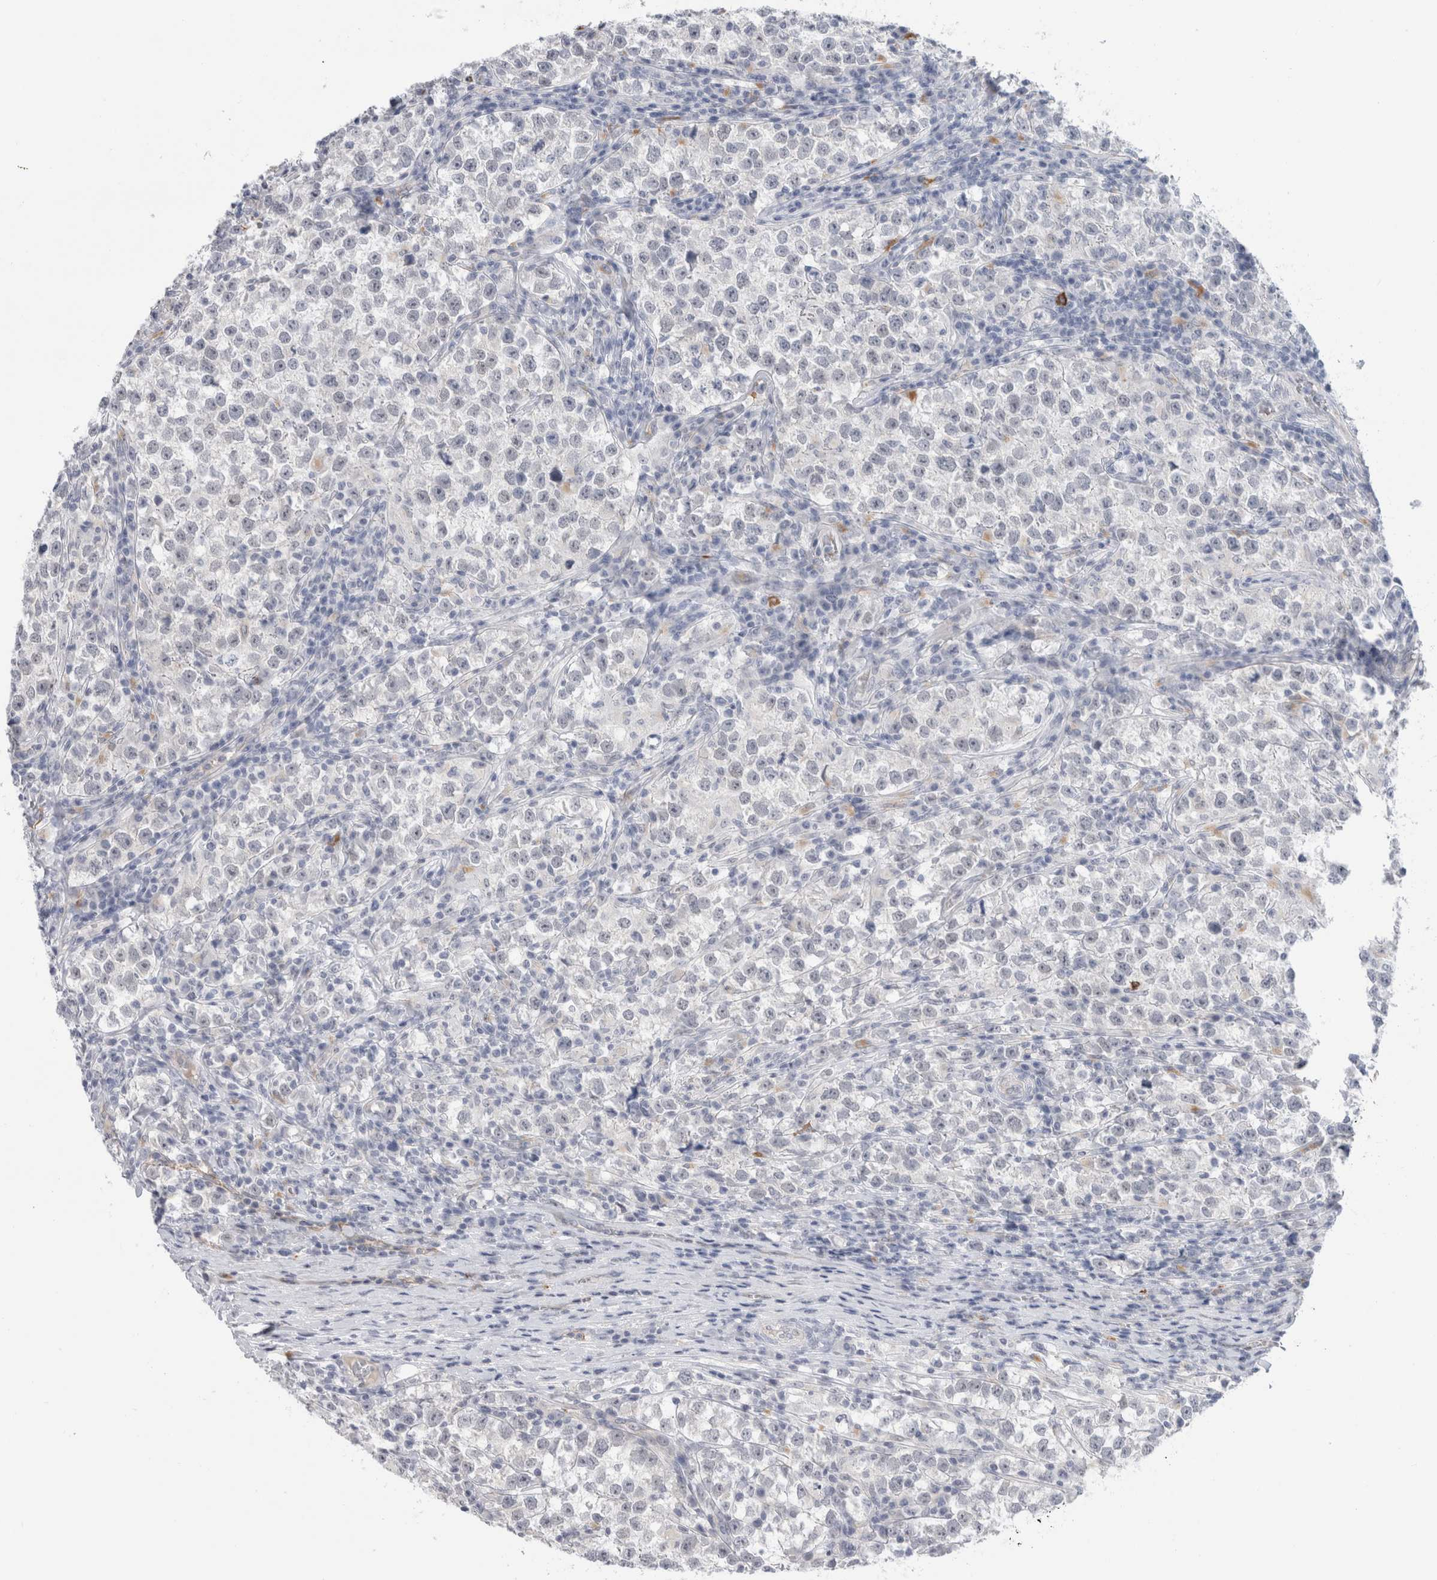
{"staining": {"intensity": "negative", "quantity": "none", "location": "none"}, "tissue": "testis cancer", "cell_type": "Tumor cells", "image_type": "cancer", "snomed": [{"axis": "morphology", "description": "Normal tissue, NOS"}, {"axis": "morphology", "description": "Seminoma, NOS"}, {"axis": "topography", "description": "Testis"}], "caption": "This is an immunohistochemistry (IHC) histopathology image of human testis seminoma. There is no staining in tumor cells.", "gene": "ANKMY1", "patient": {"sex": "male", "age": 43}}